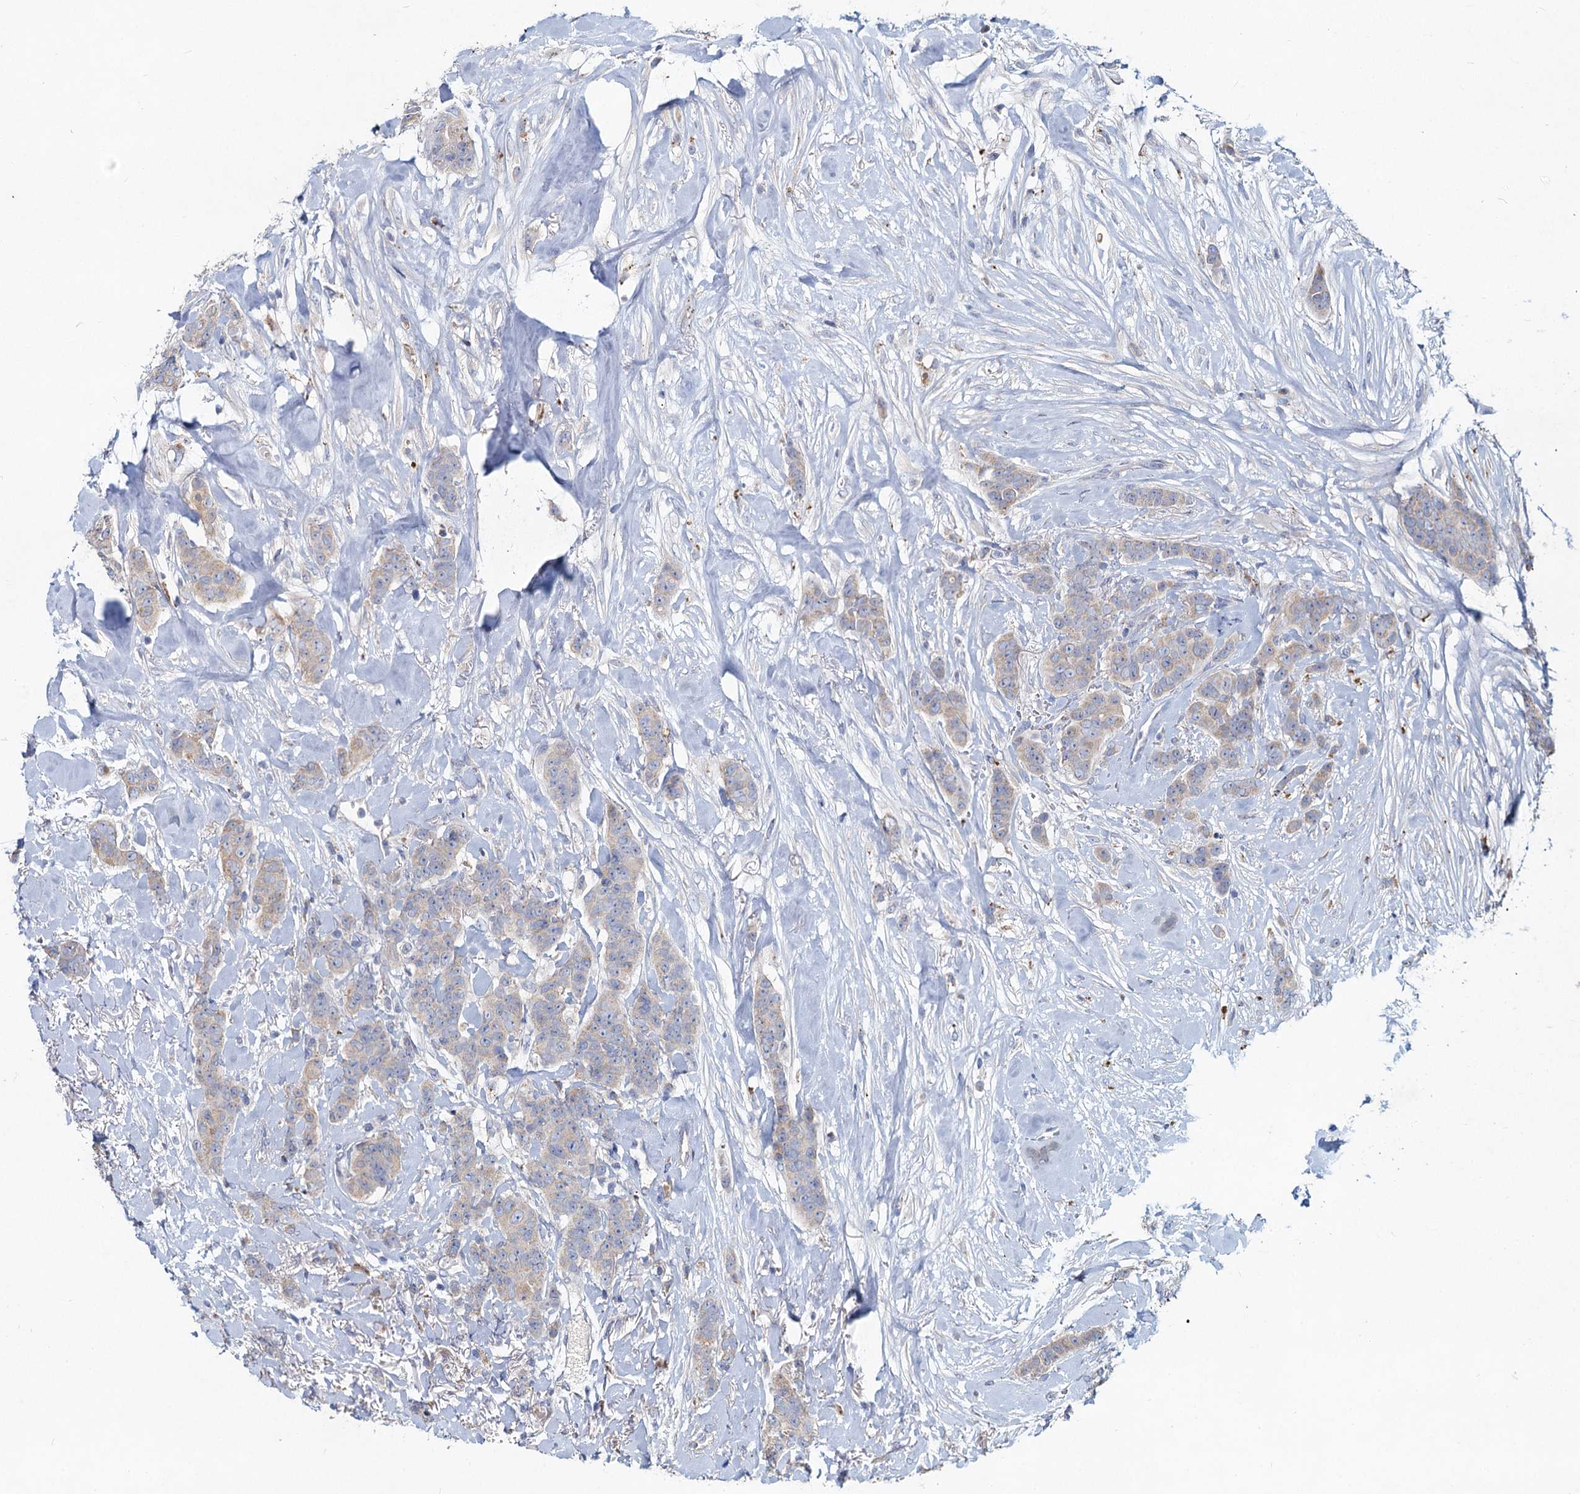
{"staining": {"intensity": "negative", "quantity": "none", "location": "none"}, "tissue": "breast cancer", "cell_type": "Tumor cells", "image_type": "cancer", "snomed": [{"axis": "morphology", "description": "Duct carcinoma"}, {"axis": "topography", "description": "Breast"}], "caption": "This photomicrograph is of breast infiltrating ductal carcinoma stained with IHC to label a protein in brown with the nuclei are counter-stained blue. There is no positivity in tumor cells.", "gene": "TMX2", "patient": {"sex": "female", "age": 40}}